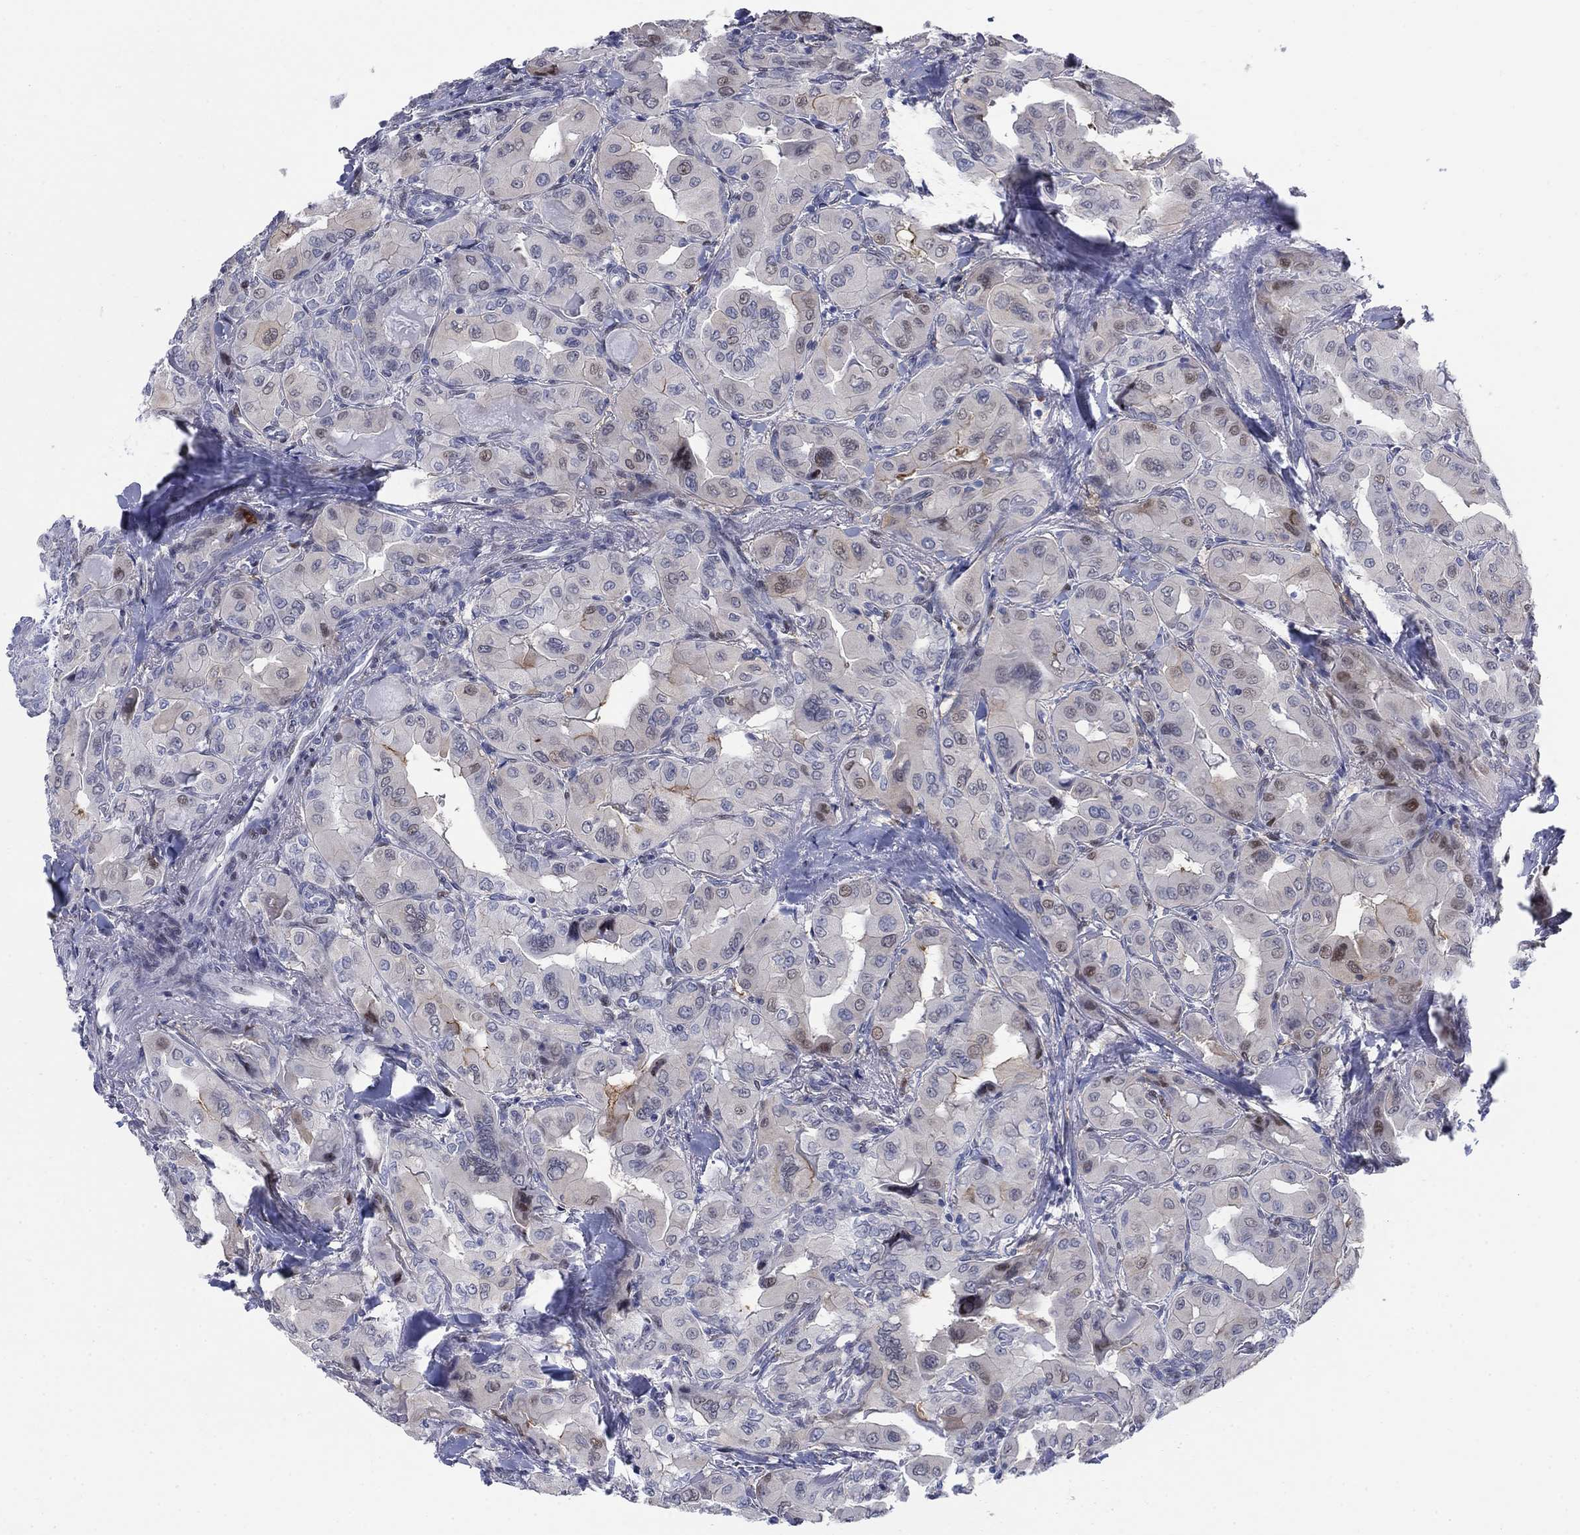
{"staining": {"intensity": "weak", "quantity": "<25%", "location": "cytoplasmic/membranous"}, "tissue": "thyroid cancer", "cell_type": "Tumor cells", "image_type": "cancer", "snomed": [{"axis": "morphology", "description": "Normal tissue, NOS"}, {"axis": "morphology", "description": "Papillary adenocarcinoma, NOS"}, {"axis": "topography", "description": "Thyroid gland"}], "caption": "Tumor cells show no significant staining in papillary adenocarcinoma (thyroid).", "gene": "MYO3A", "patient": {"sex": "female", "age": 66}}